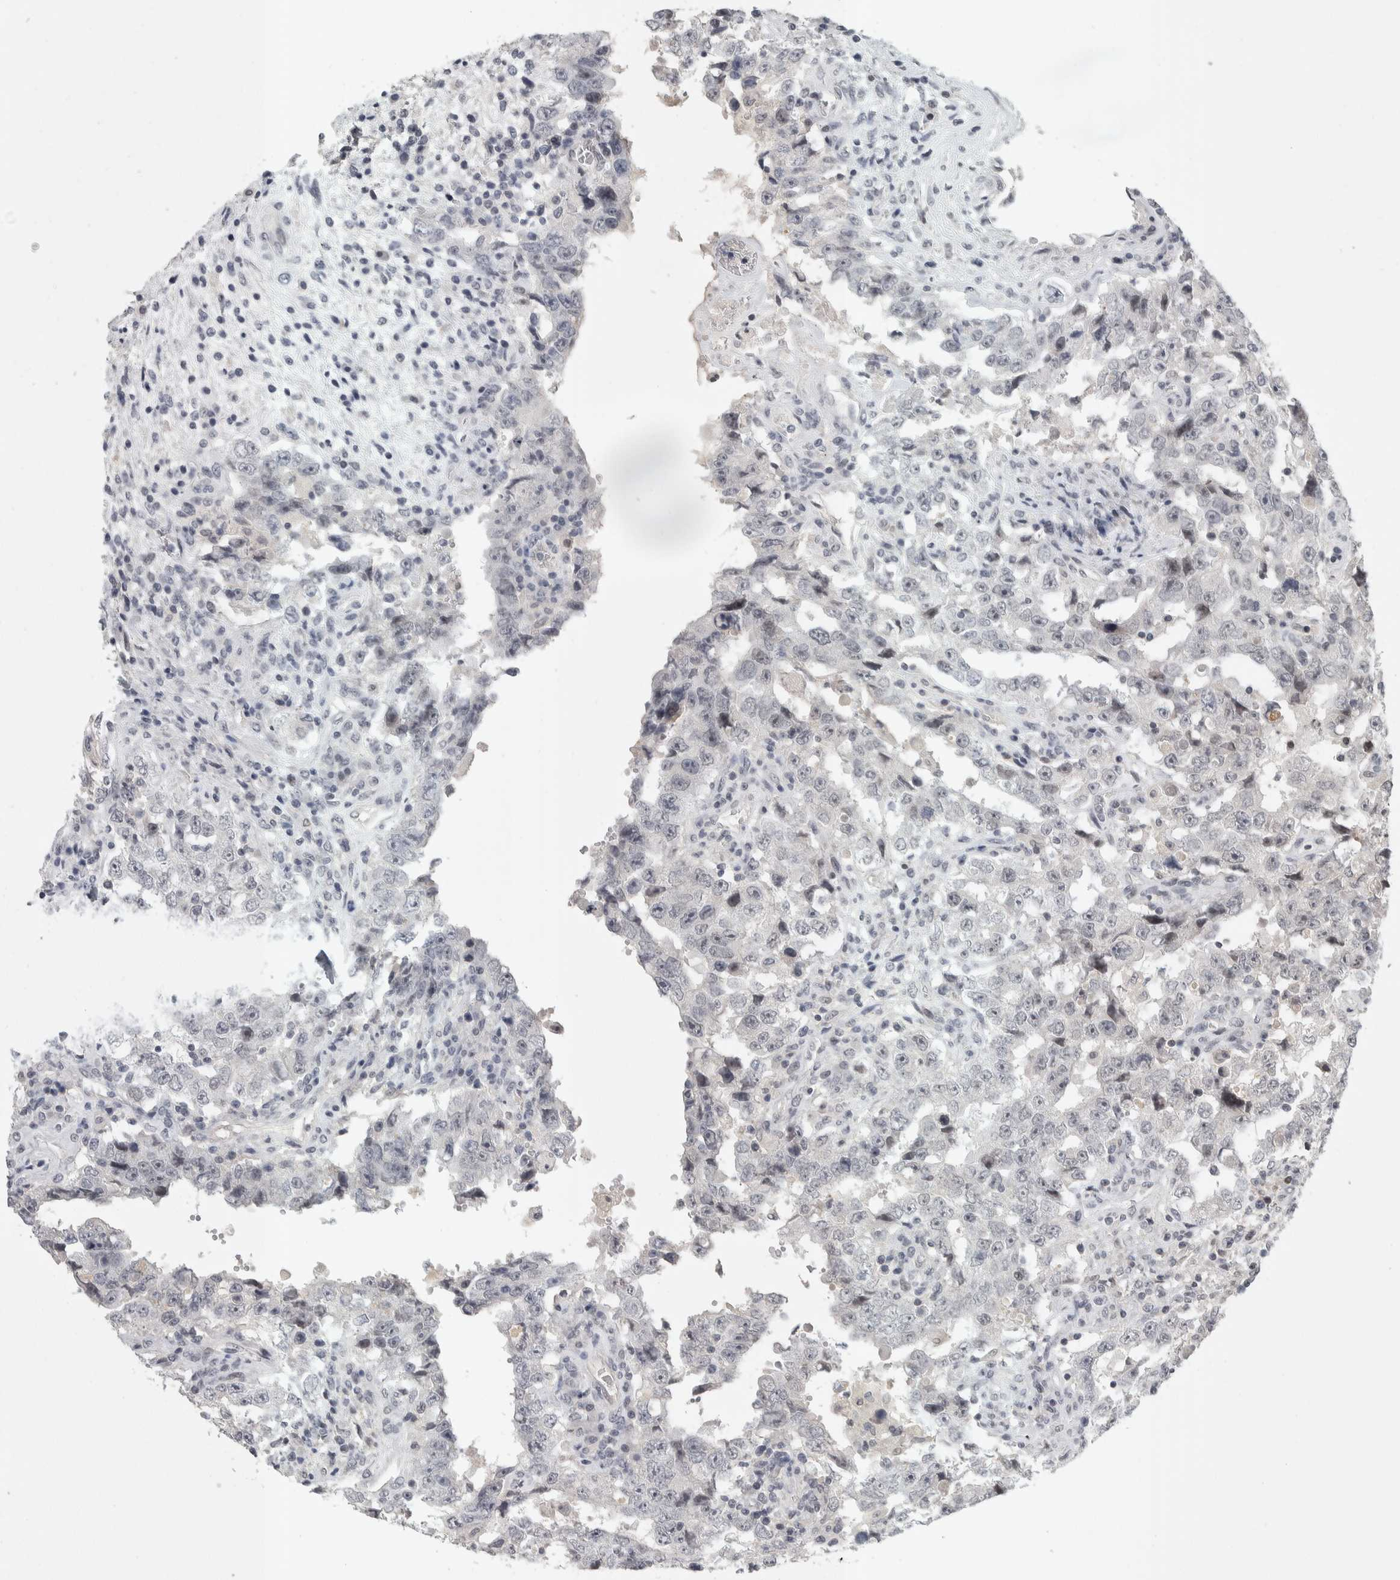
{"staining": {"intensity": "negative", "quantity": "none", "location": "none"}, "tissue": "testis cancer", "cell_type": "Tumor cells", "image_type": "cancer", "snomed": [{"axis": "morphology", "description": "Carcinoma, Embryonal, NOS"}, {"axis": "topography", "description": "Testis"}], "caption": "Tumor cells show no significant protein positivity in testis embryonal carcinoma.", "gene": "ZSCAN21", "patient": {"sex": "male", "age": 26}}